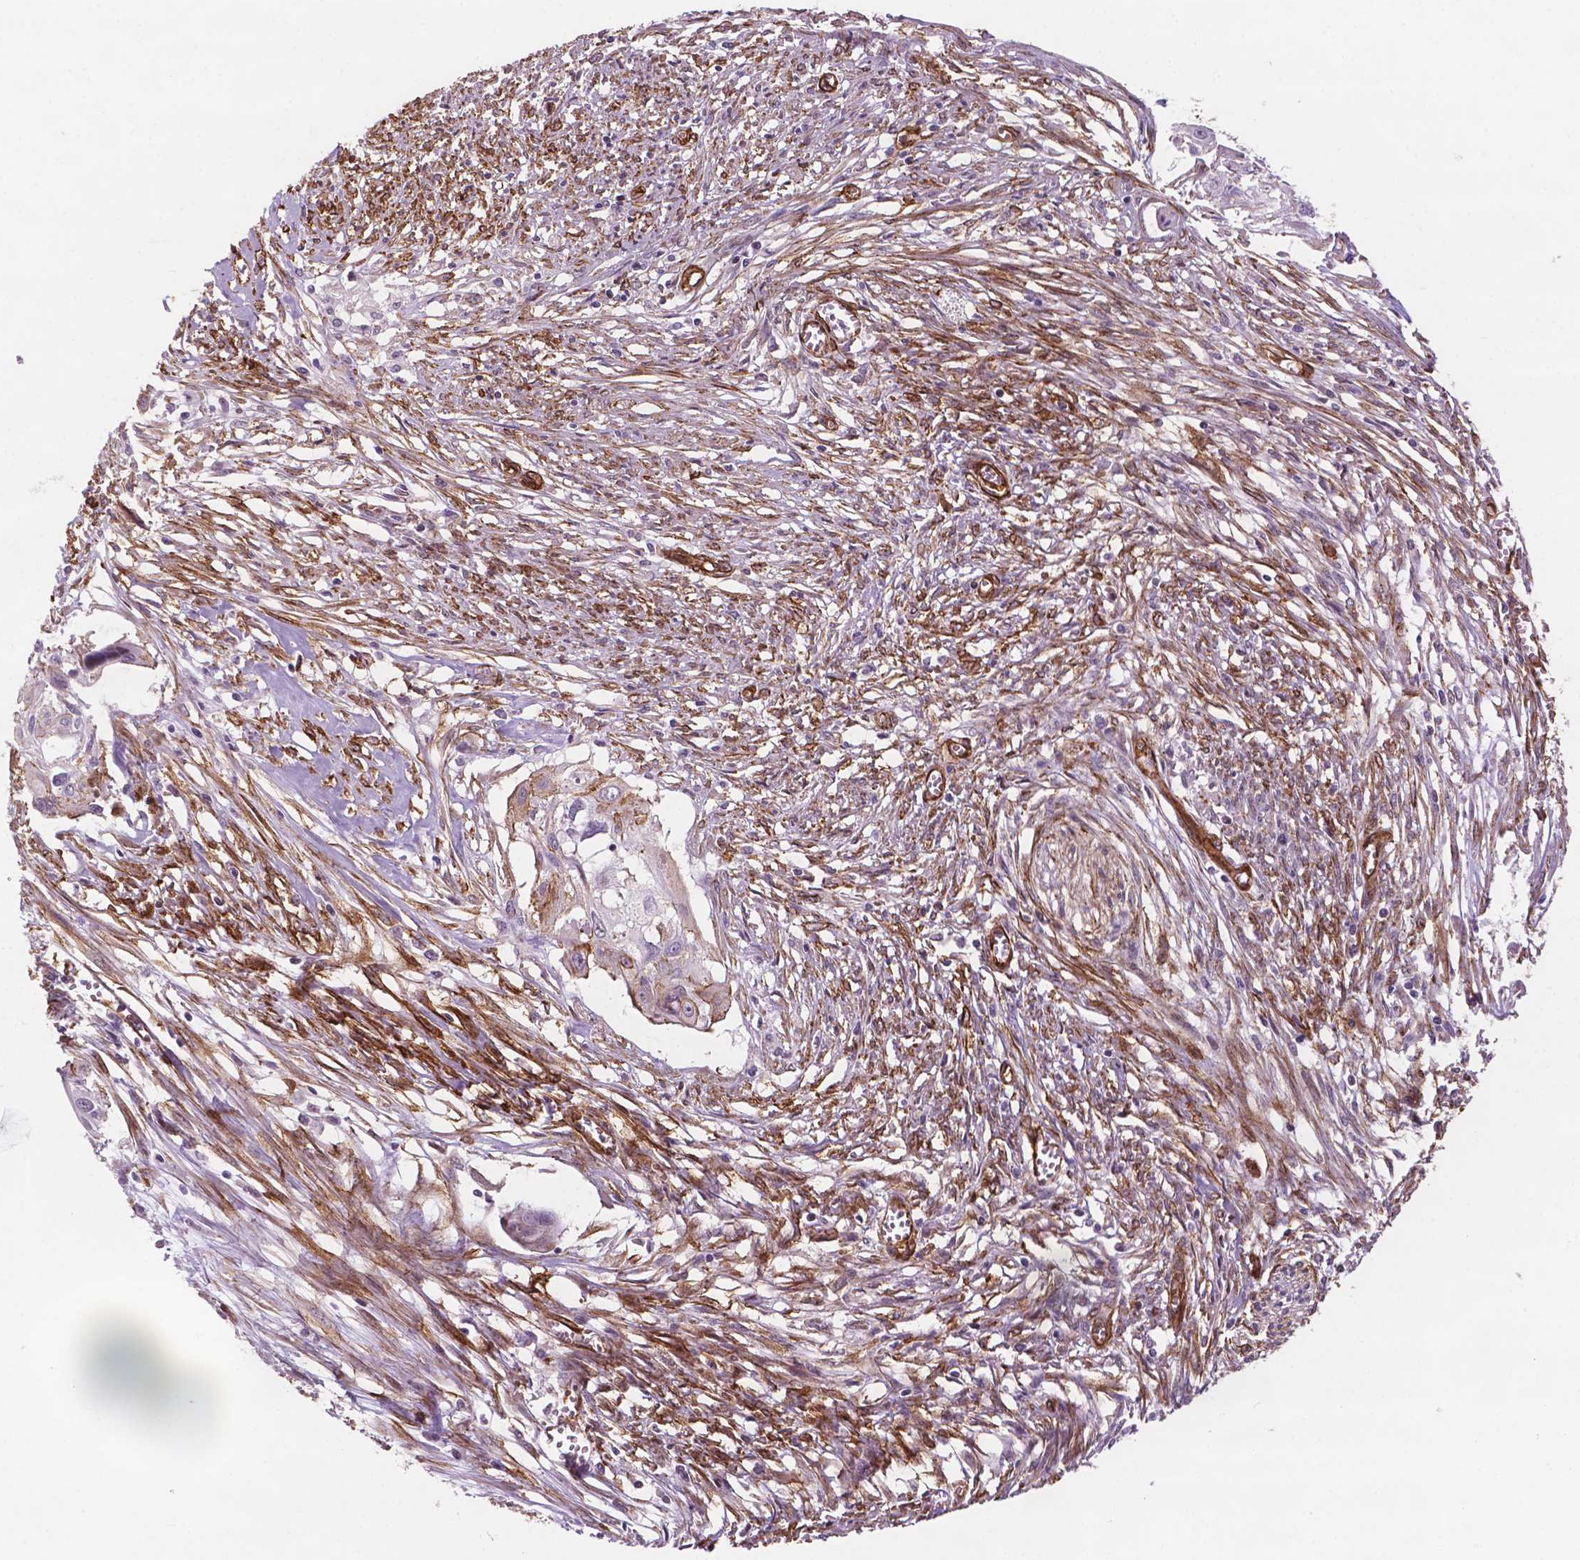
{"staining": {"intensity": "moderate", "quantity": "<25%", "location": "cytoplasmic/membranous"}, "tissue": "cervical cancer", "cell_type": "Tumor cells", "image_type": "cancer", "snomed": [{"axis": "morphology", "description": "Squamous cell carcinoma, NOS"}, {"axis": "topography", "description": "Cervix"}], "caption": "A photomicrograph of cervical cancer stained for a protein displays moderate cytoplasmic/membranous brown staining in tumor cells.", "gene": "EGFL8", "patient": {"sex": "female", "age": 49}}